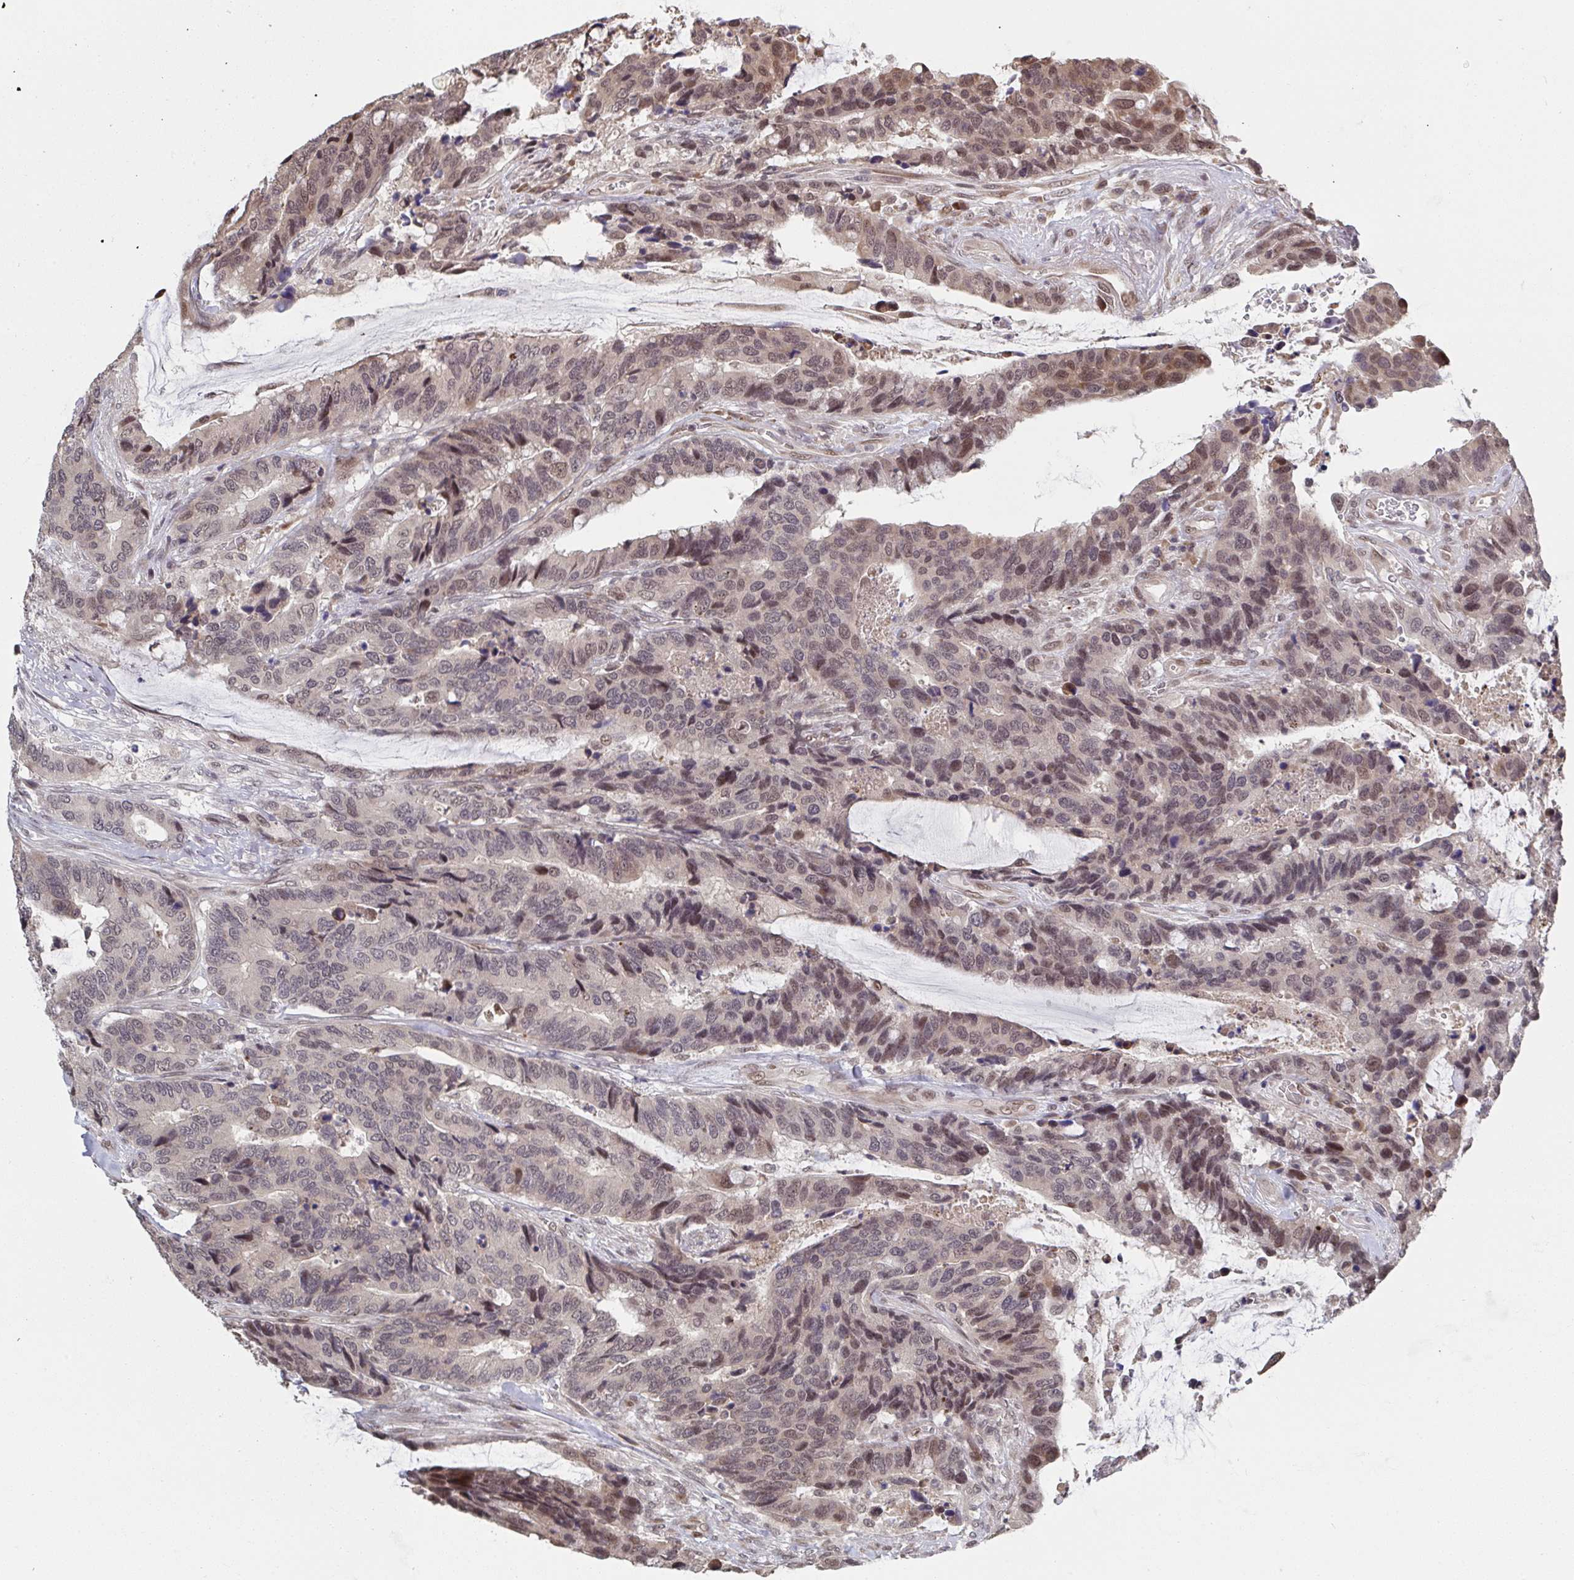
{"staining": {"intensity": "moderate", "quantity": ">75%", "location": "nuclear"}, "tissue": "colorectal cancer", "cell_type": "Tumor cells", "image_type": "cancer", "snomed": [{"axis": "morphology", "description": "Adenocarcinoma, NOS"}, {"axis": "topography", "description": "Rectum"}], "caption": "An IHC photomicrograph of tumor tissue is shown. Protein staining in brown highlights moderate nuclear positivity in colorectal adenocarcinoma within tumor cells.", "gene": "JMJD1C", "patient": {"sex": "female", "age": 59}}